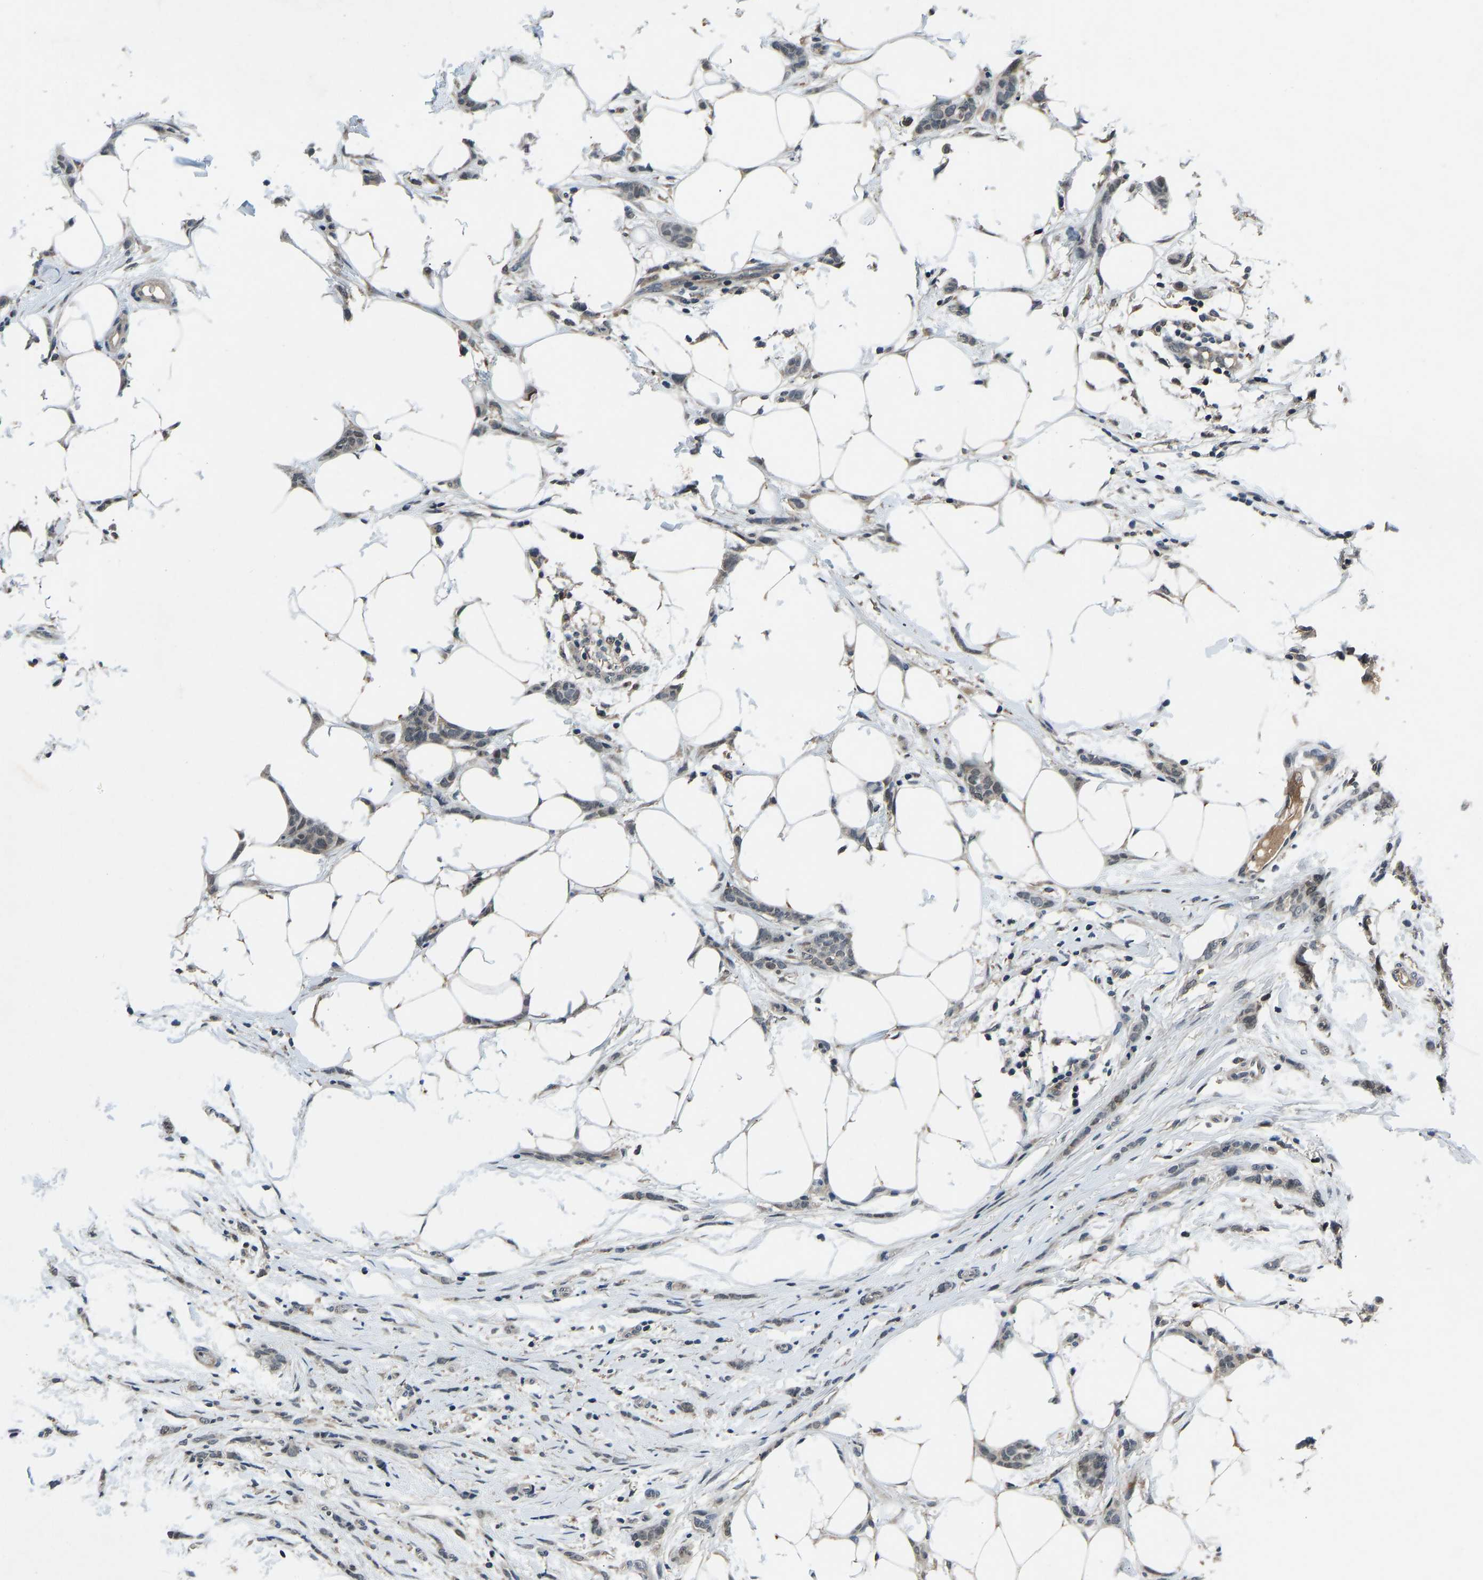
{"staining": {"intensity": "weak", "quantity": "<25%", "location": "cytoplasmic/membranous,nuclear"}, "tissue": "breast cancer", "cell_type": "Tumor cells", "image_type": "cancer", "snomed": [{"axis": "morphology", "description": "Lobular carcinoma"}, {"axis": "topography", "description": "Skin"}, {"axis": "topography", "description": "Breast"}], "caption": "IHC image of neoplastic tissue: human breast cancer (lobular carcinoma) stained with DAB reveals no significant protein positivity in tumor cells.", "gene": "RLIM", "patient": {"sex": "female", "age": 46}}